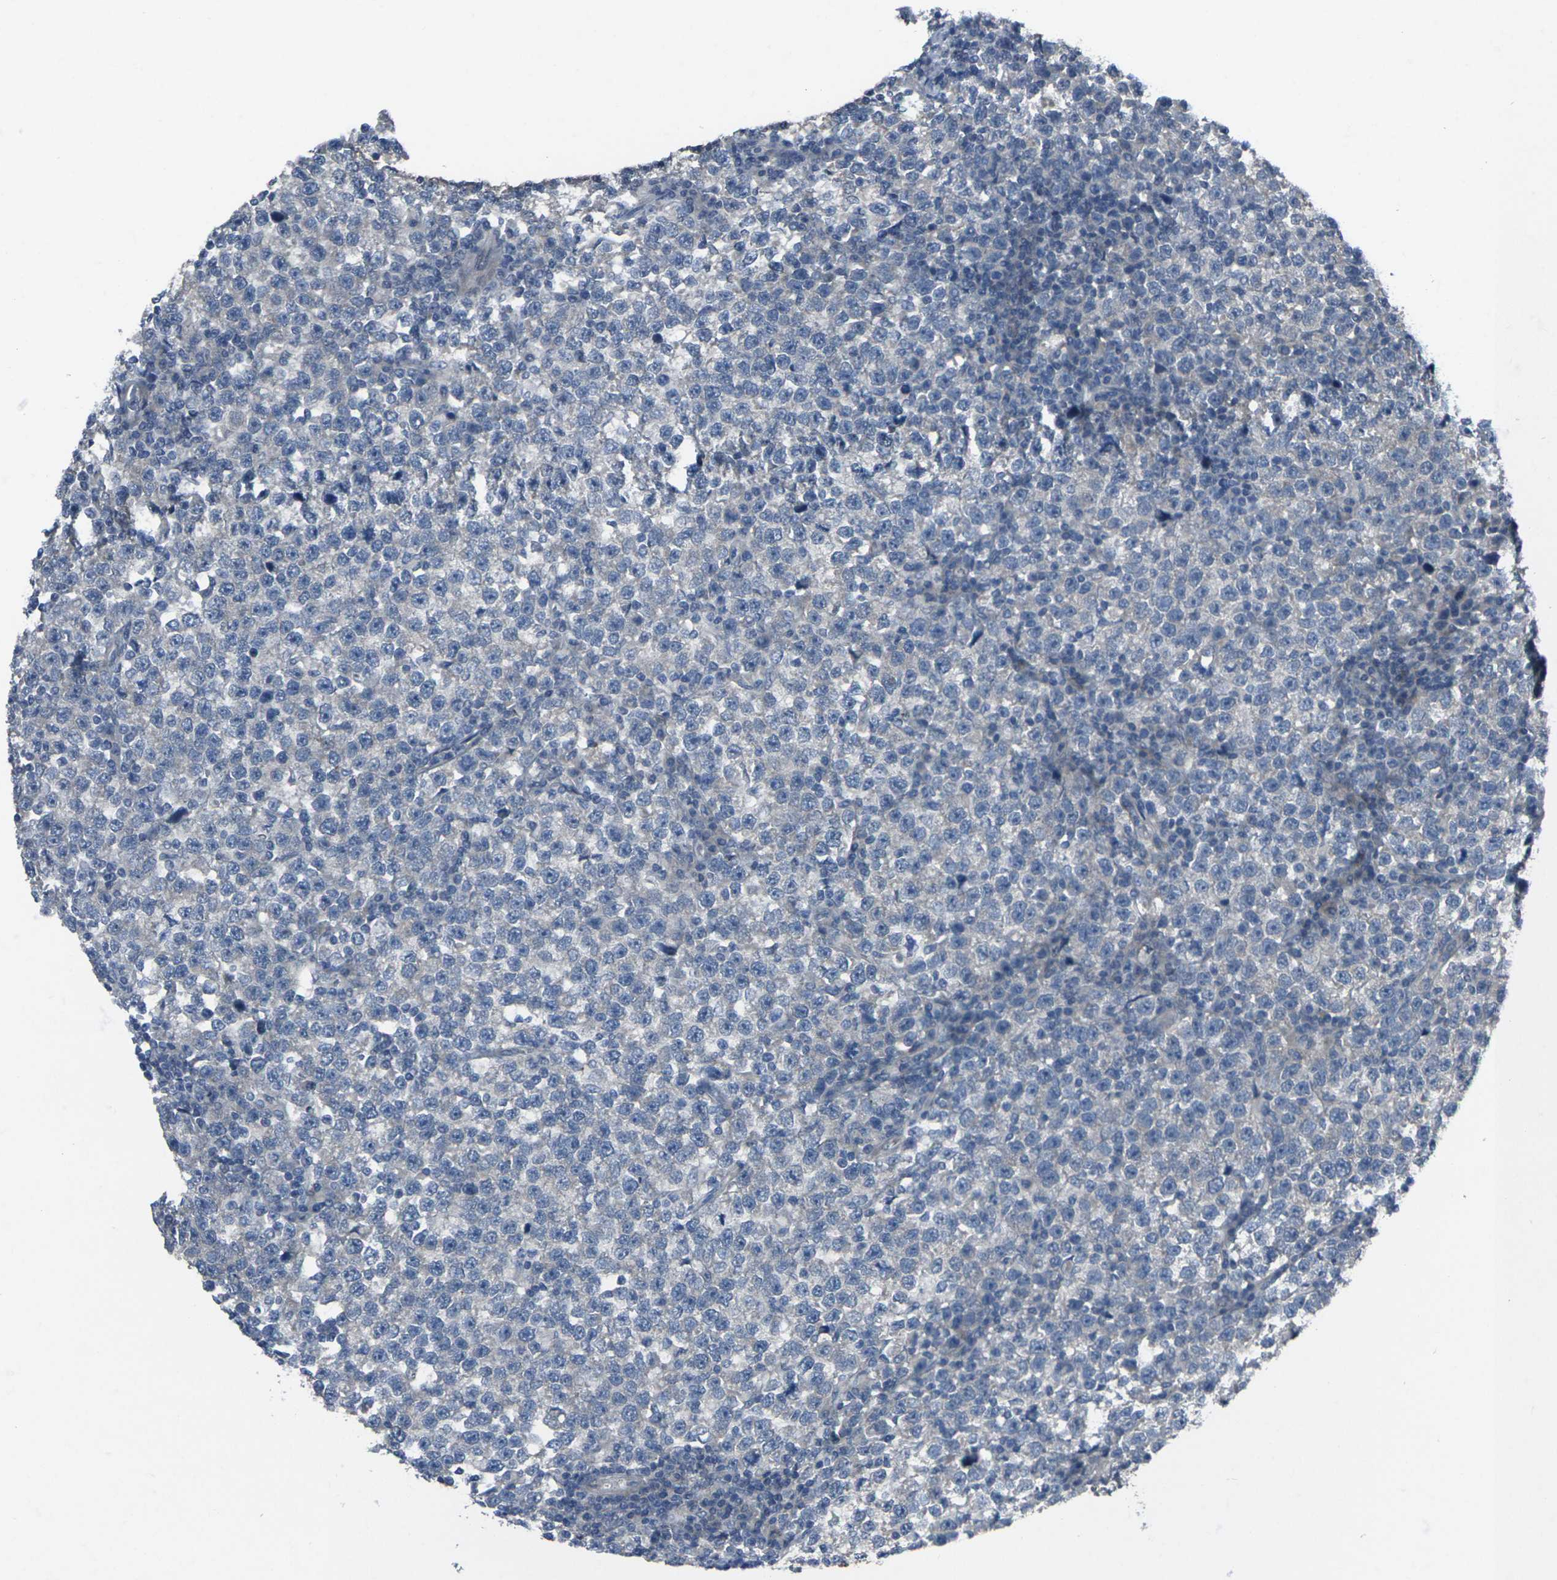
{"staining": {"intensity": "negative", "quantity": "none", "location": "none"}, "tissue": "testis cancer", "cell_type": "Tumor cells", "image_type": "cancer", "snomed": [{"axis": "morphology", "description": "Seminoma, NOS"}, {"axis": "topography", "description": "Testis"}], "caption": "Micrograph shows no protein expression in tumor cells of seminoma (testis) tissue.", "gene": "CCR10", "patient": {"sex": "male", "age": 43}}